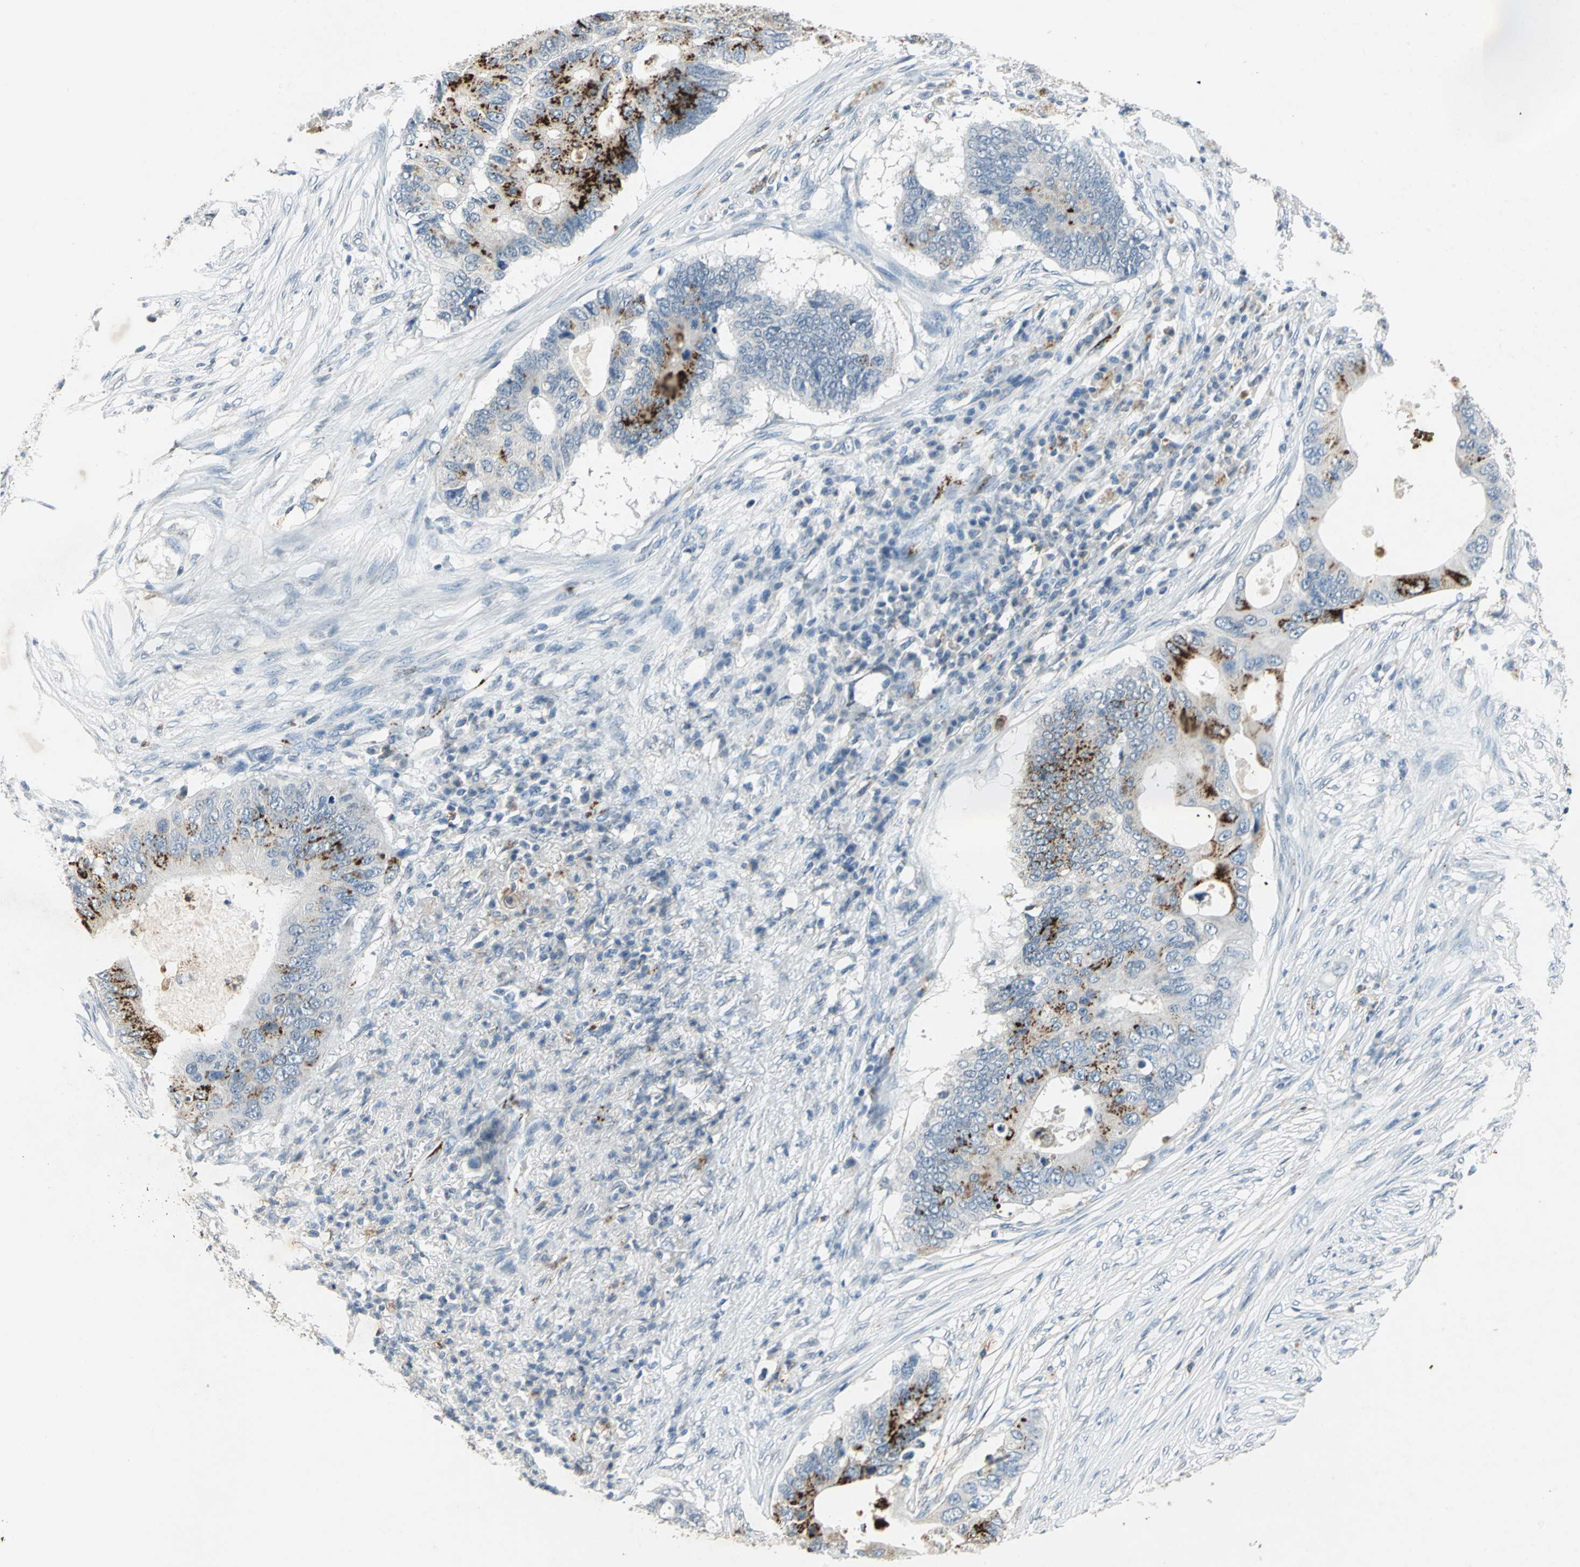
{"staining": {"intensity": "strong", "quantity": "<25%", "location": "cytoplasmic/membranous"}, "tissue": "colorectal cancer", "cell_type": "Tumor cells", "image_type": "cancer", "snomed": [{"axis": "morphology", "description": "Adenocarcinoma, NOS"}, {"axis": "topography", "description": "Colon"}], "caption": "The histopathology image reveals staining of colorectal cancer (adenocarcinoma), revealing strong cytoplasmic/membranous protein positivity (brown color) within tumor cells.", "gene": "CAMK2B", "patient": {"sex": "male", "age": 71}}